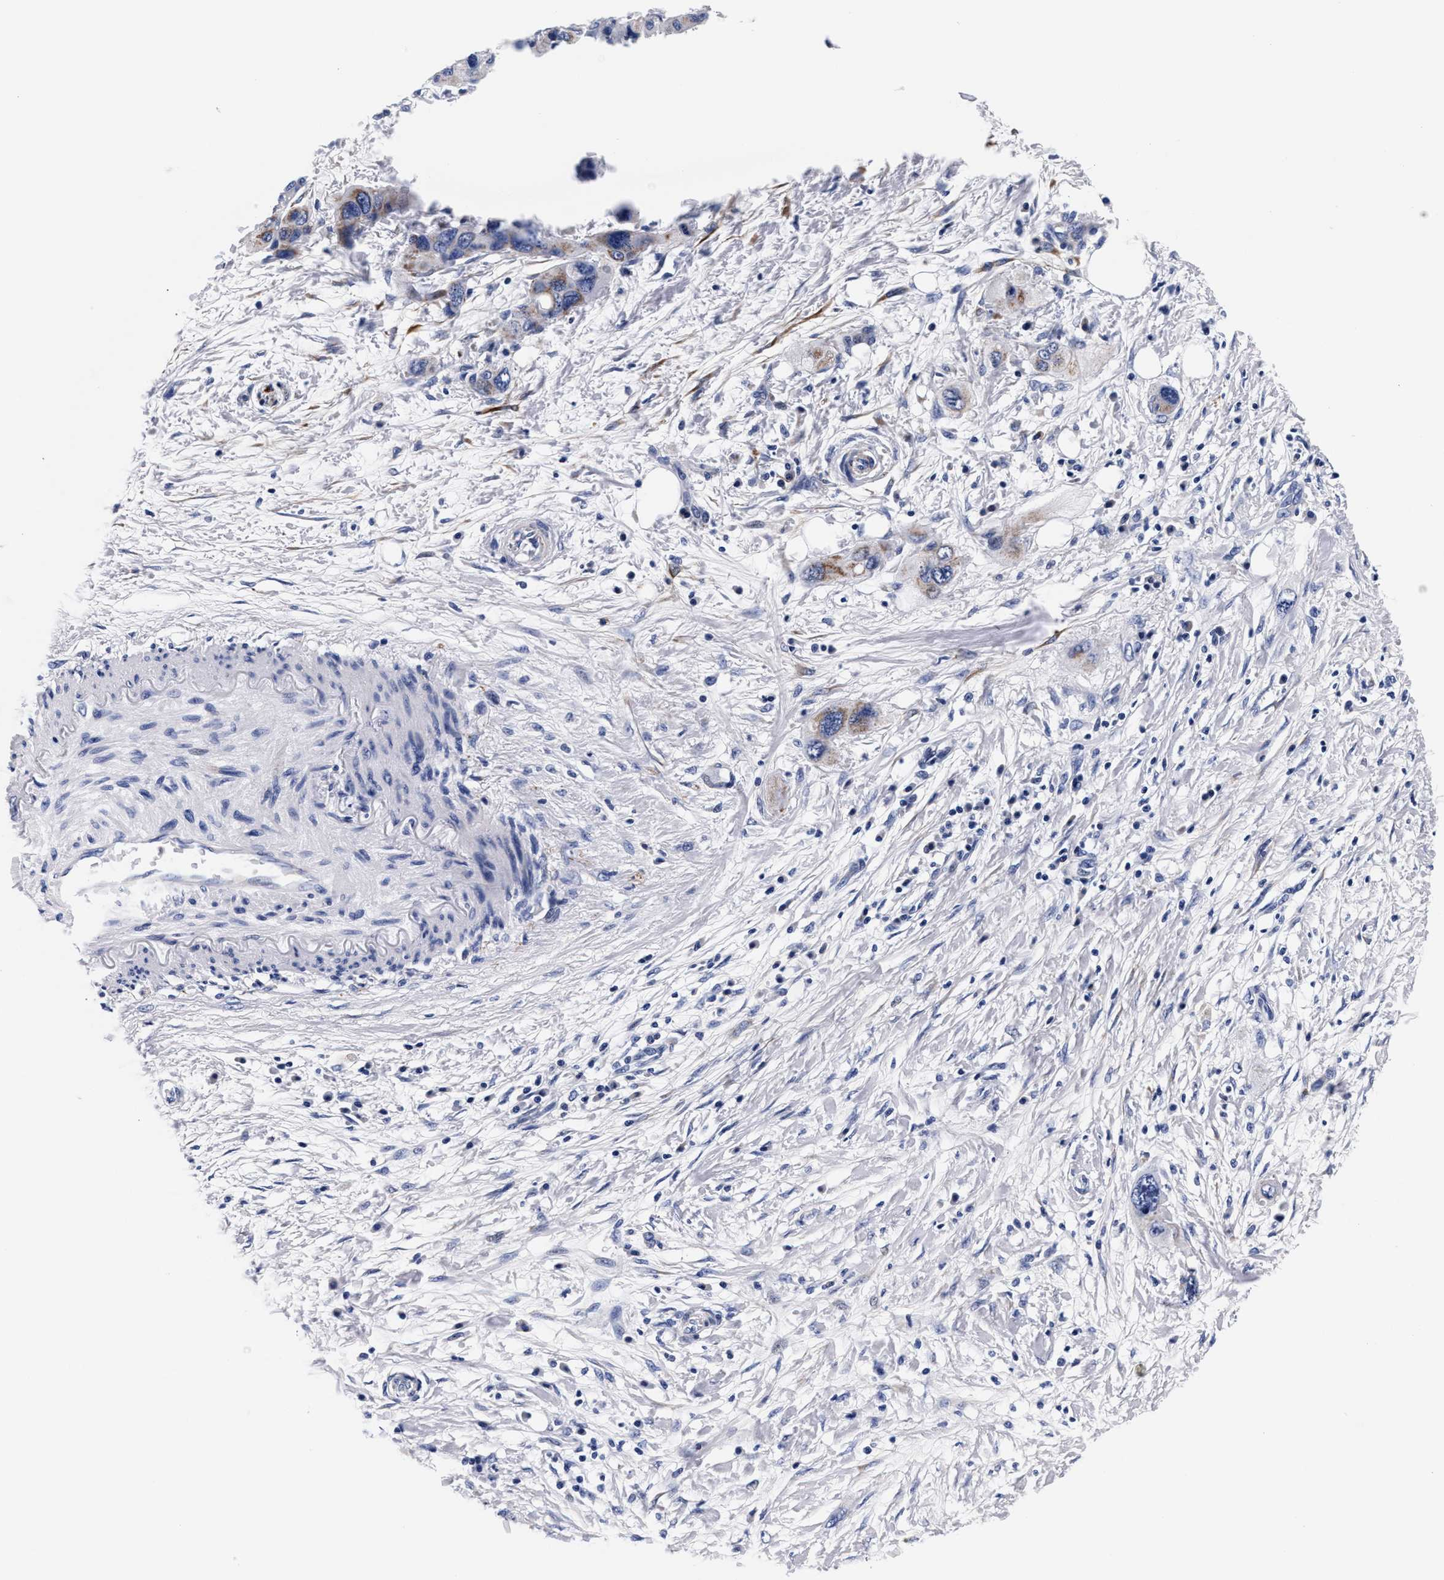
{"staining": {"intensity": "moderate", "quantity": "<25%", "location": "cytoplasmic/membranous"}, "tissue": "pancreatic cancer", "cell_type": "Tumor cells", "image_type": "cancer", "snomed": [{"axis": "morphology", "description": "Adenocarcinoma, NOS"}, {"axis": "topography", "description": "Pancreas"}], "caption": "Immunohistochemistry micrograph of human adenocarcinoma (pancreatic) stained for a protein (brown), which displays low levels of moderate cytoplasmic/membranous staining in about <25% of tumor cells.", "gene": "RAB3B", "patient": {"sex": "male", "age": 73}}